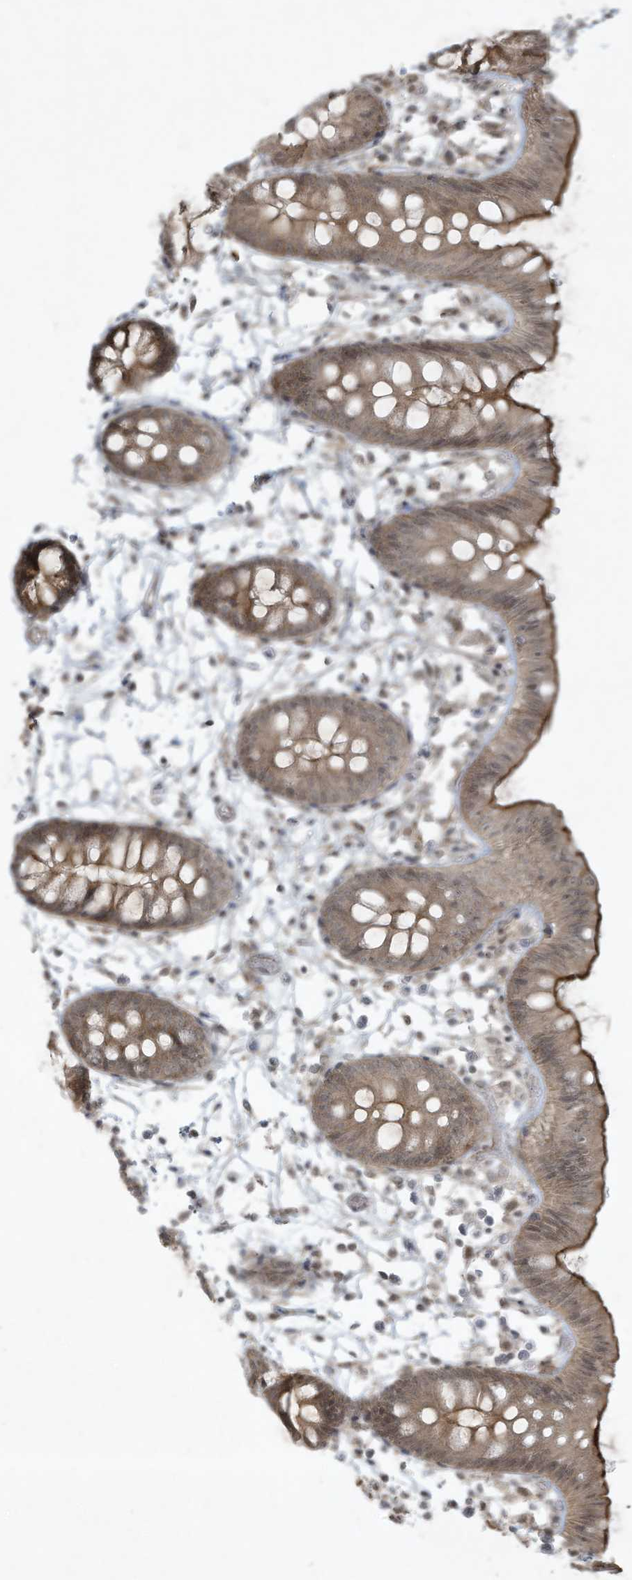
{"staining": {"intensity": "weak", "quantity": ">75%", "location": "cytoplasmic/membranous"}, "tissue": "colon", "cell_type": "Endothelial cells", "image_type": "normal", "snomed": [{"axis": "morphology", "description": "Normal tissue, NOS"}, {"axis": "topography", "description": "Colon"}], "caption": "Protein analysis of benign colon demonstrates weak cytoplasmic/membranous positivity in approximately >75% of endothelial cells. The protein is stained brown, and the nuclei are stained in blue (DAB IHC with brightfield microscopy, high magnification).", "gene": "ZNF263", "patient": {"sex": "male", "age": 56}}